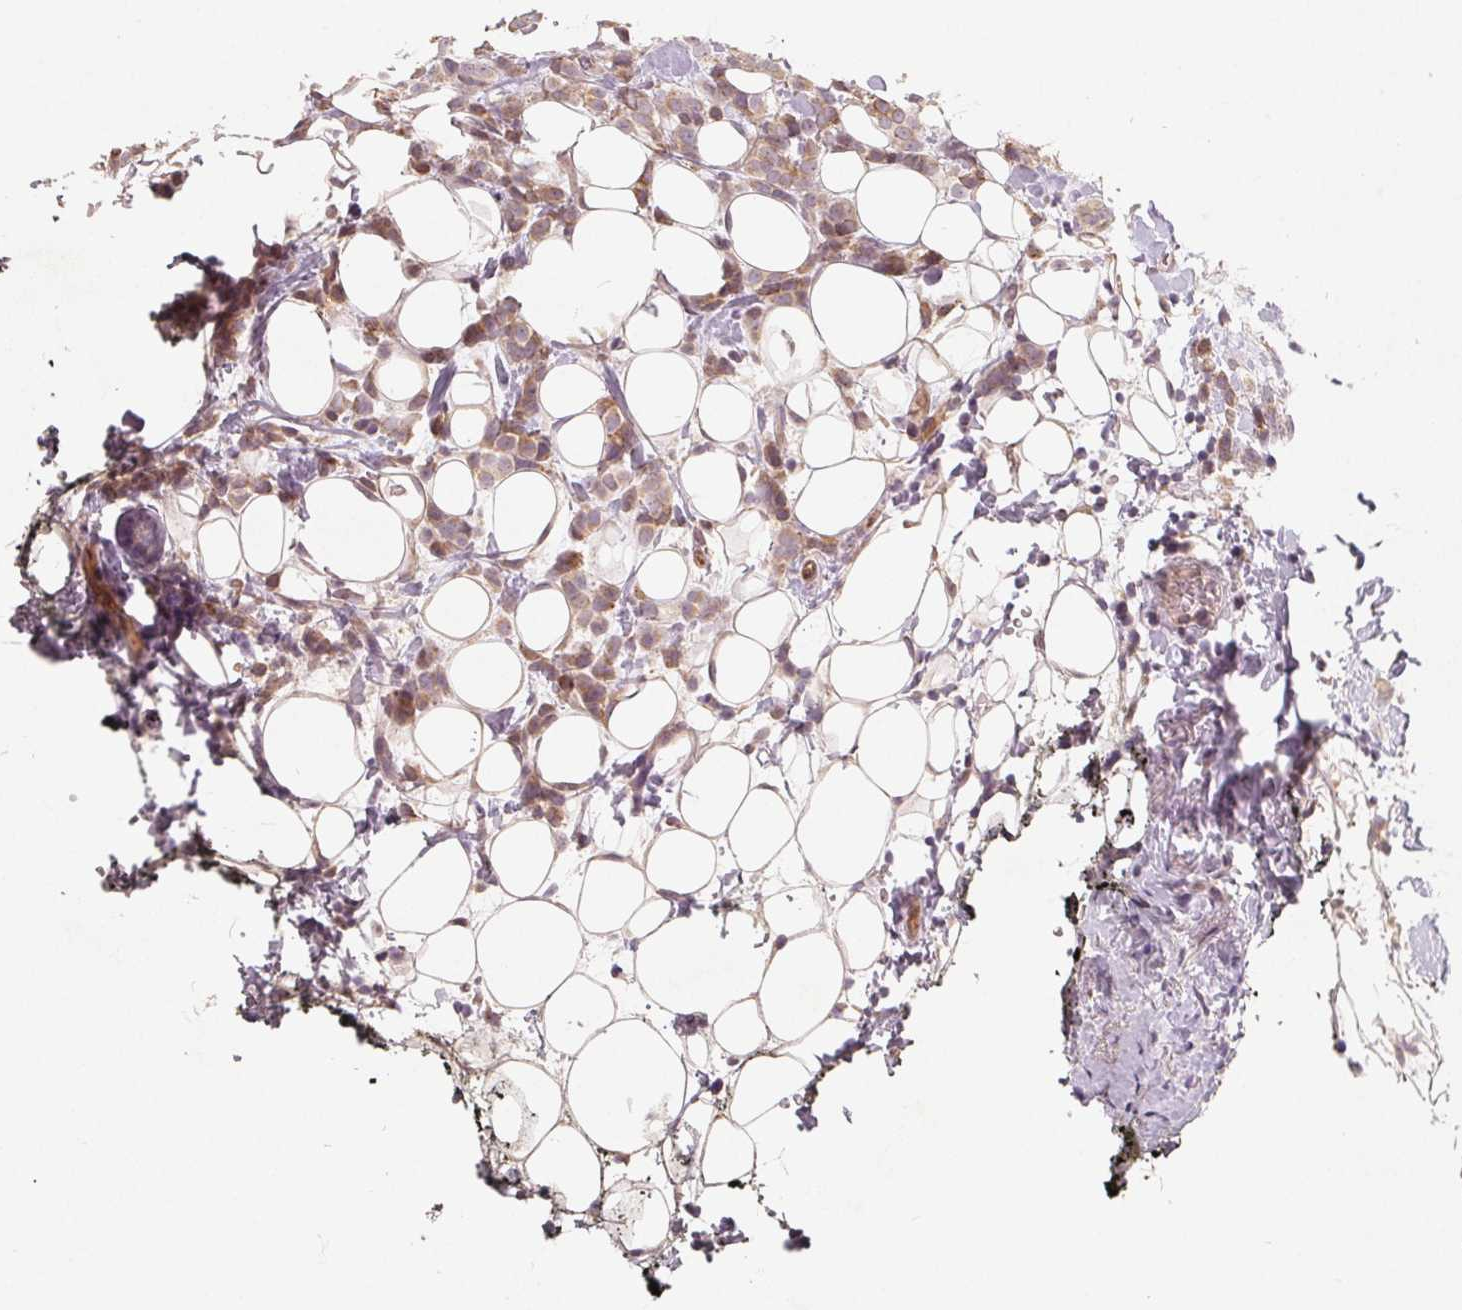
{"staining": {"intensity": "moderate", "quantity": "<25%", "location": "cytoplasmic/membranous"}, "tissue": "breast cancer", "cell_type": "Tumor cells", "image_type": "cancer", "snomed": [{"axis": "morphology", "description": "Lobular carcinoma"}, {"axis": "topography", "description": "Breast"}], "caption": "High-power microscopy captured an IHC photomicrograph of lobular carcinoma (breast), revealing moderate cytoplasmic/membranous positivity in approximately <25% of tumor cells.", "gene": "TMSB15B", "patient": {"sex": "female", "age": 49}}